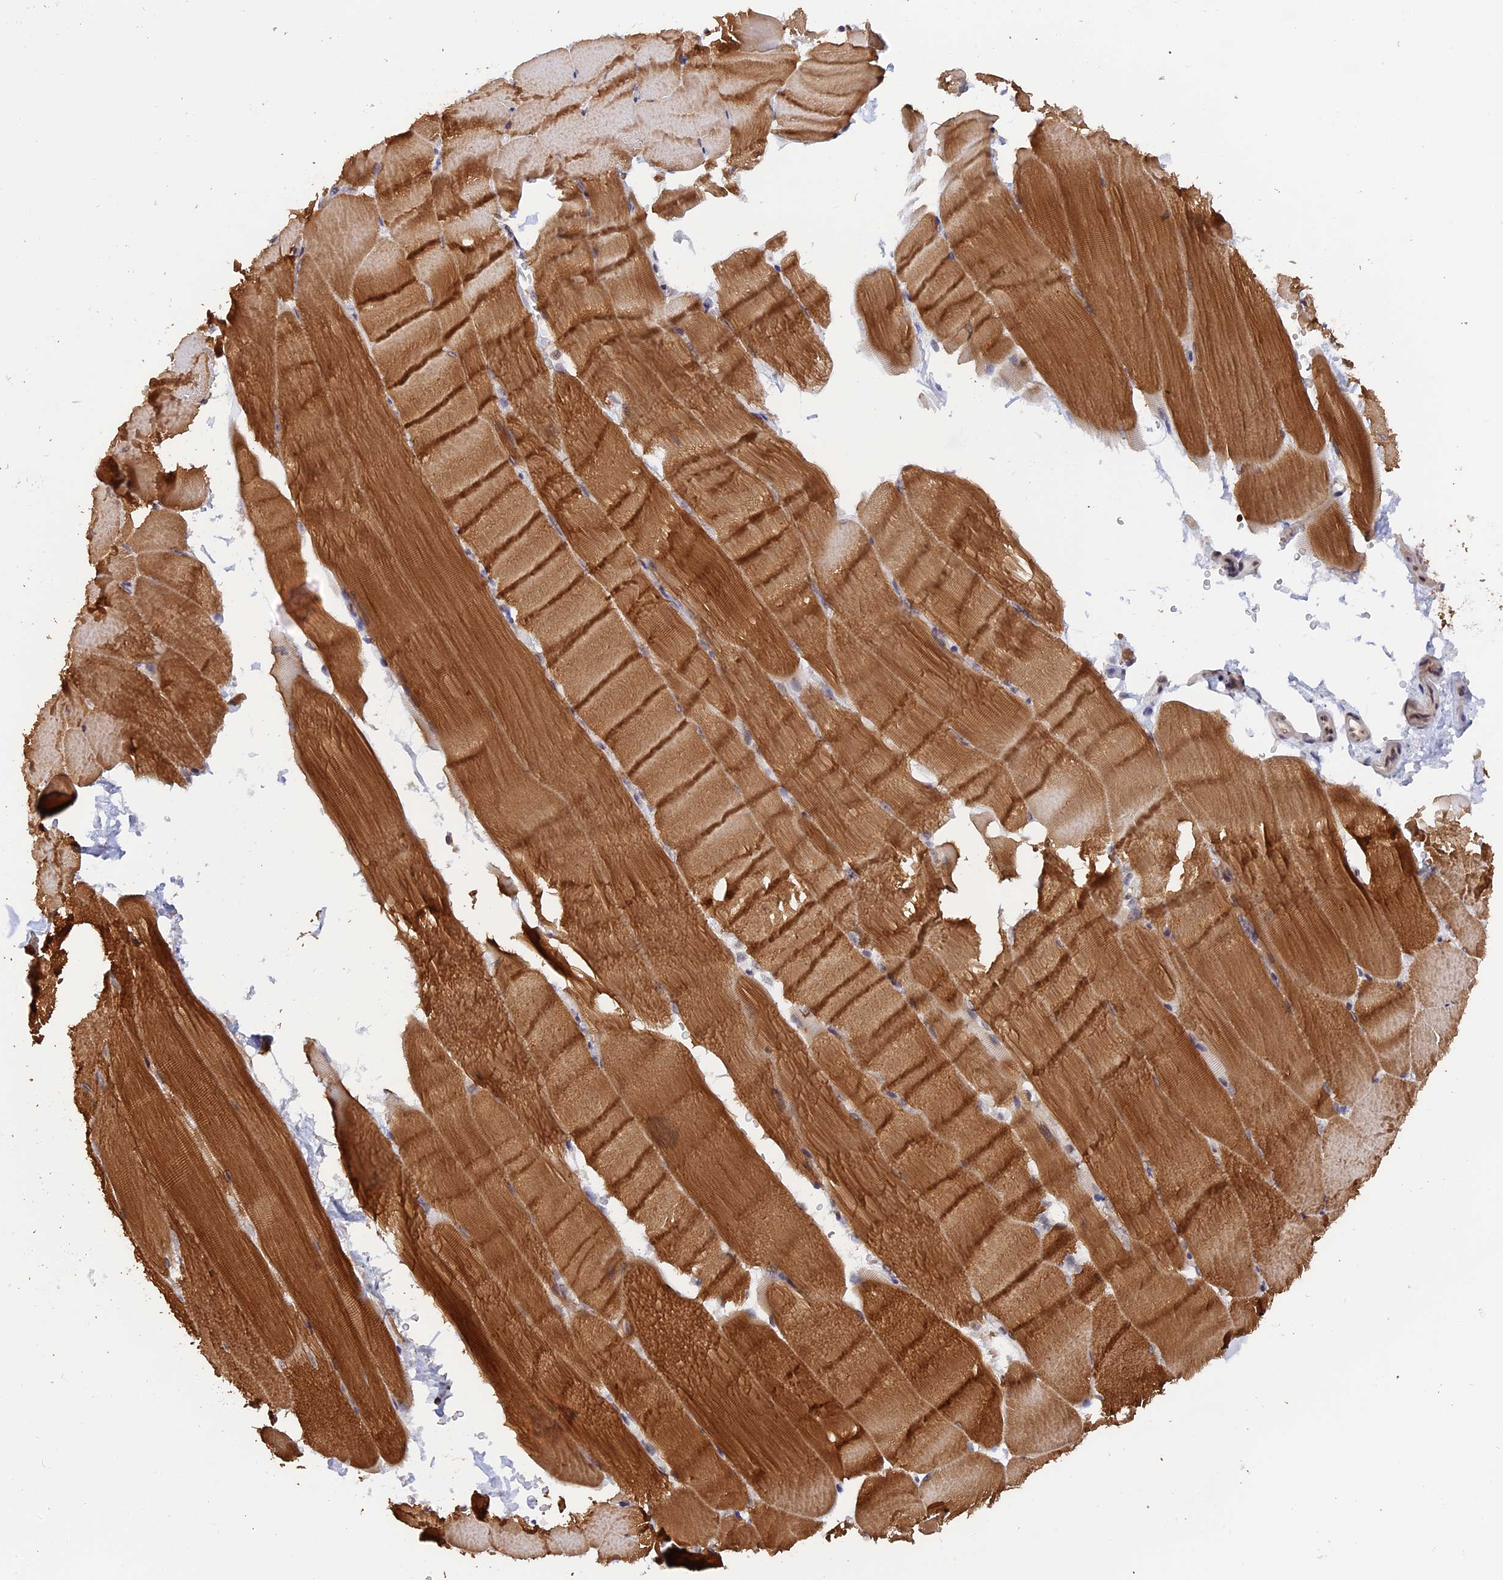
{"staining": {"intensity": "strong", "quantity": ">75%", "location": "cytoplasmic/membranous"}, "tissue": "skeletal muscle", "cell_type": "Myocytes", "image_type": "normal", "snomed": [{"axis": "morphology", "description": "Normal tissue, NOS"}, {"axis": "topography", "description": "Skeletal muscle"}, {"axis": "topography", "description": "Parathyroid gland"}], "caption": "The micrograph exhibits a brown stain indicating the presence of a protein in the cytoplasmic/membranous of myocytes in skeletal muscle. (IHC, brightfield microscopy, high magnification).", "gene": "RFC5", "patient": {"sex": "female", "age": 37}}